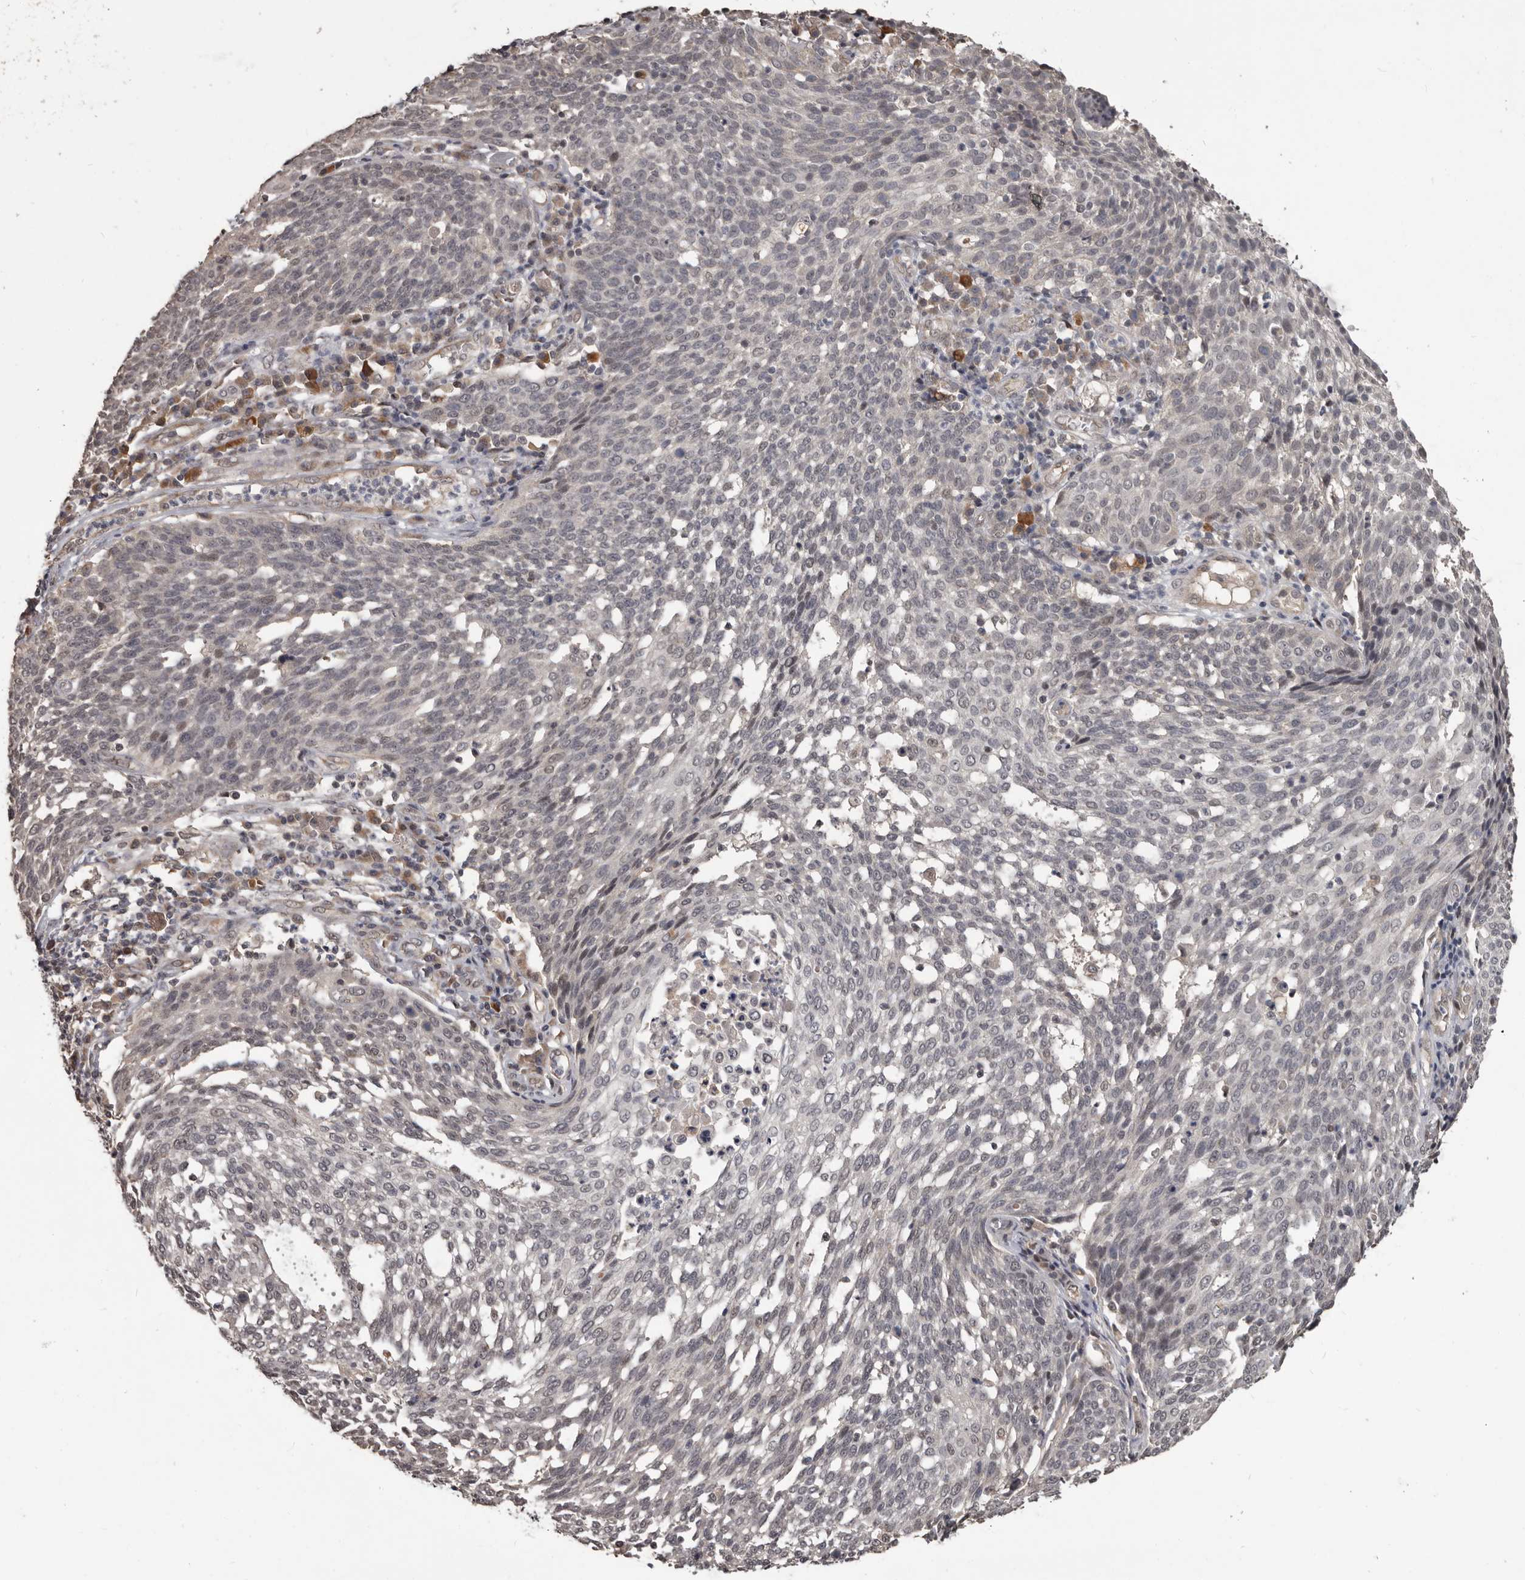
{"staining": {"intensity": "weak", "quantity": "<25%", "location": "nuclear"}, "tissue": "cervical cancer", "cell_type": "Tumor cells", "image_type": "cancer", "snomed": [{"axis": "morphology", "description": "Squamous cell carcinoma, NOS"}, {"axis": "topography", "description": "Cervix"}], "caption": "IHC image of human cervical squamous cell carcinoma stained for a protein (brown), which exhibits no expression in tumor cells. (Stains: DAB (3,3'-diaminobenzidine) immunohistochemistry with hematoxylin counter stain, Microscopy: brightfield microscopy at high magnification).", "gene": "ZFP14", "patient": {"sex": "female", "age": 34}}